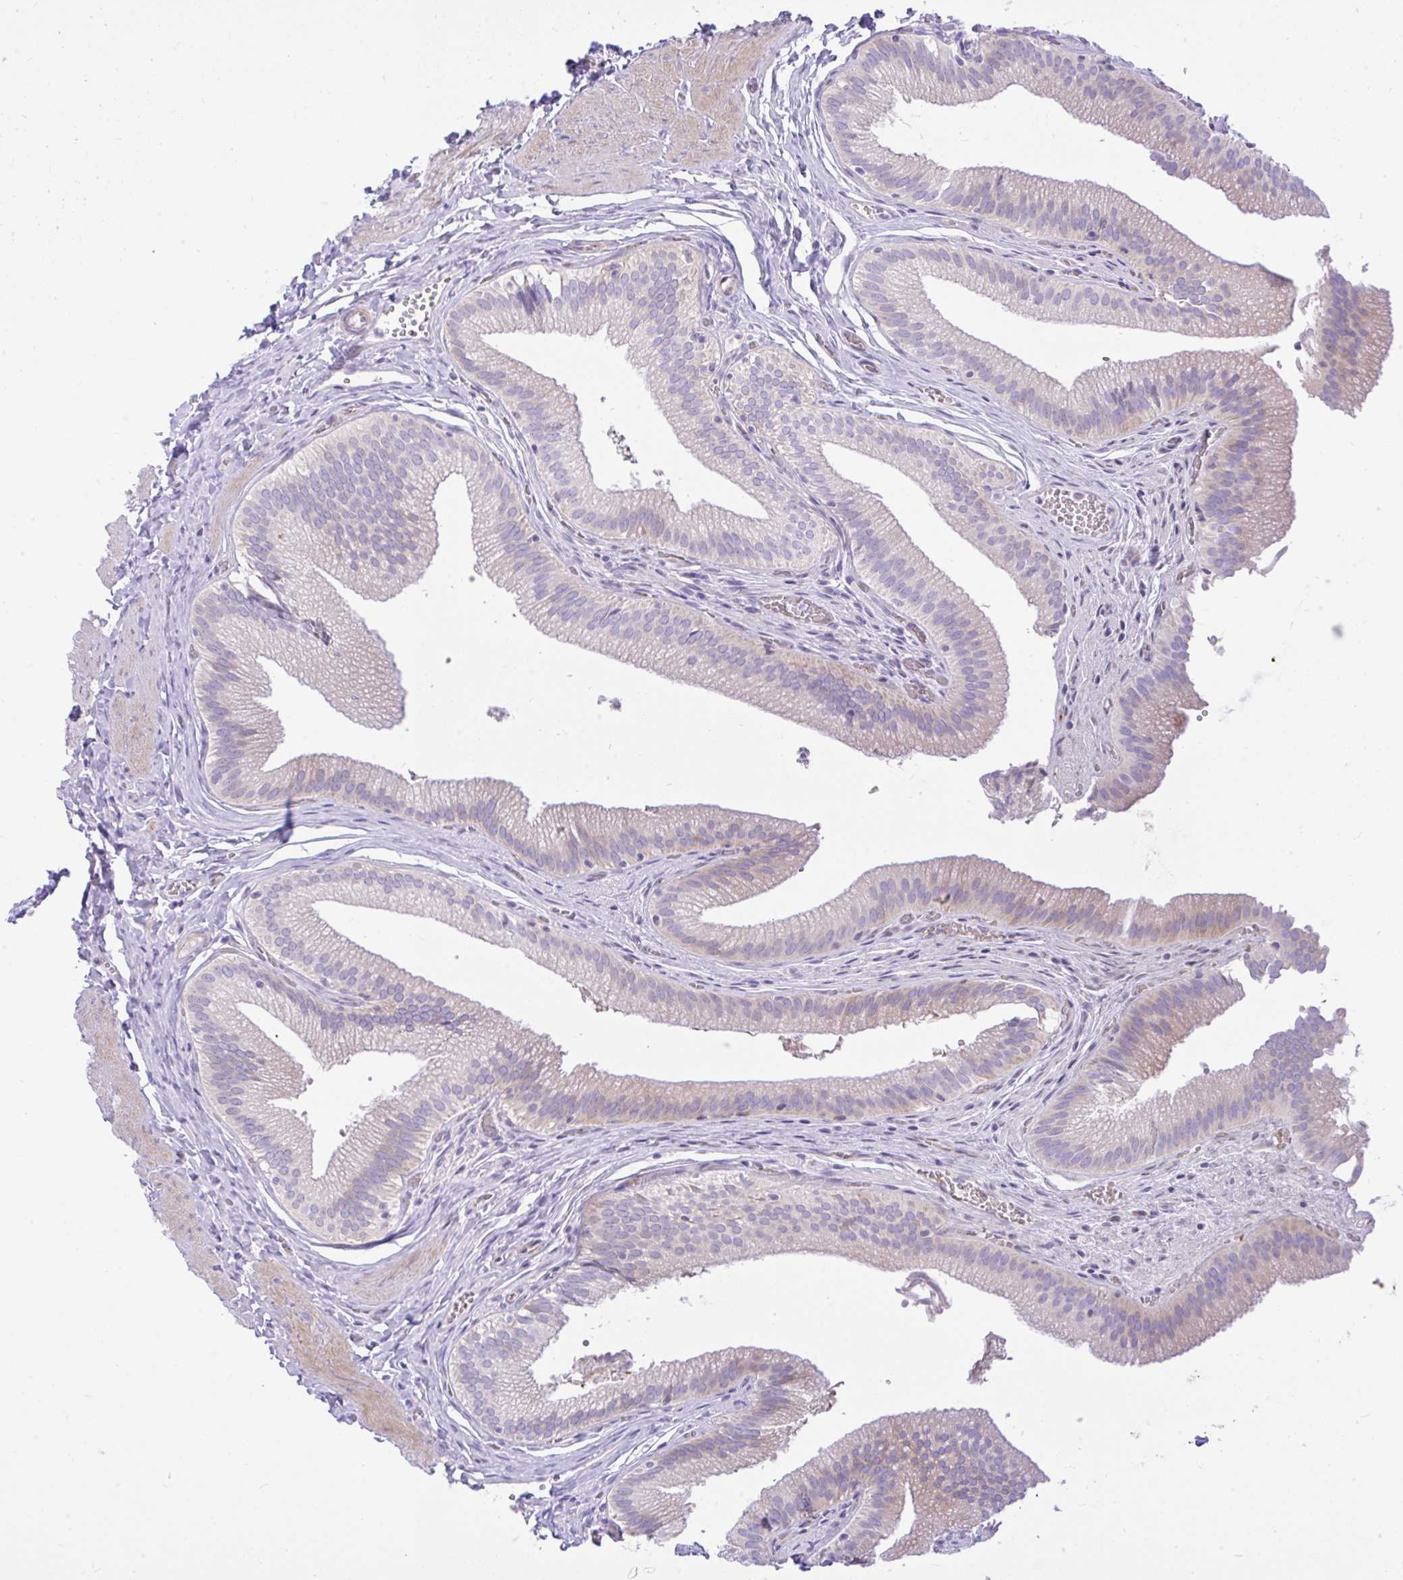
{"staining": {"intensity": "weak", "quantity": "<25%", "location": "cytoplasmic/membranous"}, "tissue": "gallbladder", "cell_type": "Glandular cells", "image_type": "normal", "snomed": [{"axis": "morphology", "description": "Normal tissue, NOS"}, {"axis": "topography", "description": "Gallbladder"}, {"axis": "topography", "description": "Peripheral nerve tissue"}], "caption": "Gallbladder stained for a protein using immunohistochemistry (IHC) exhibits no positivity glandular cells.", "gene": "EEF1A1", "patient": {"sex": "male", "age": 17}}